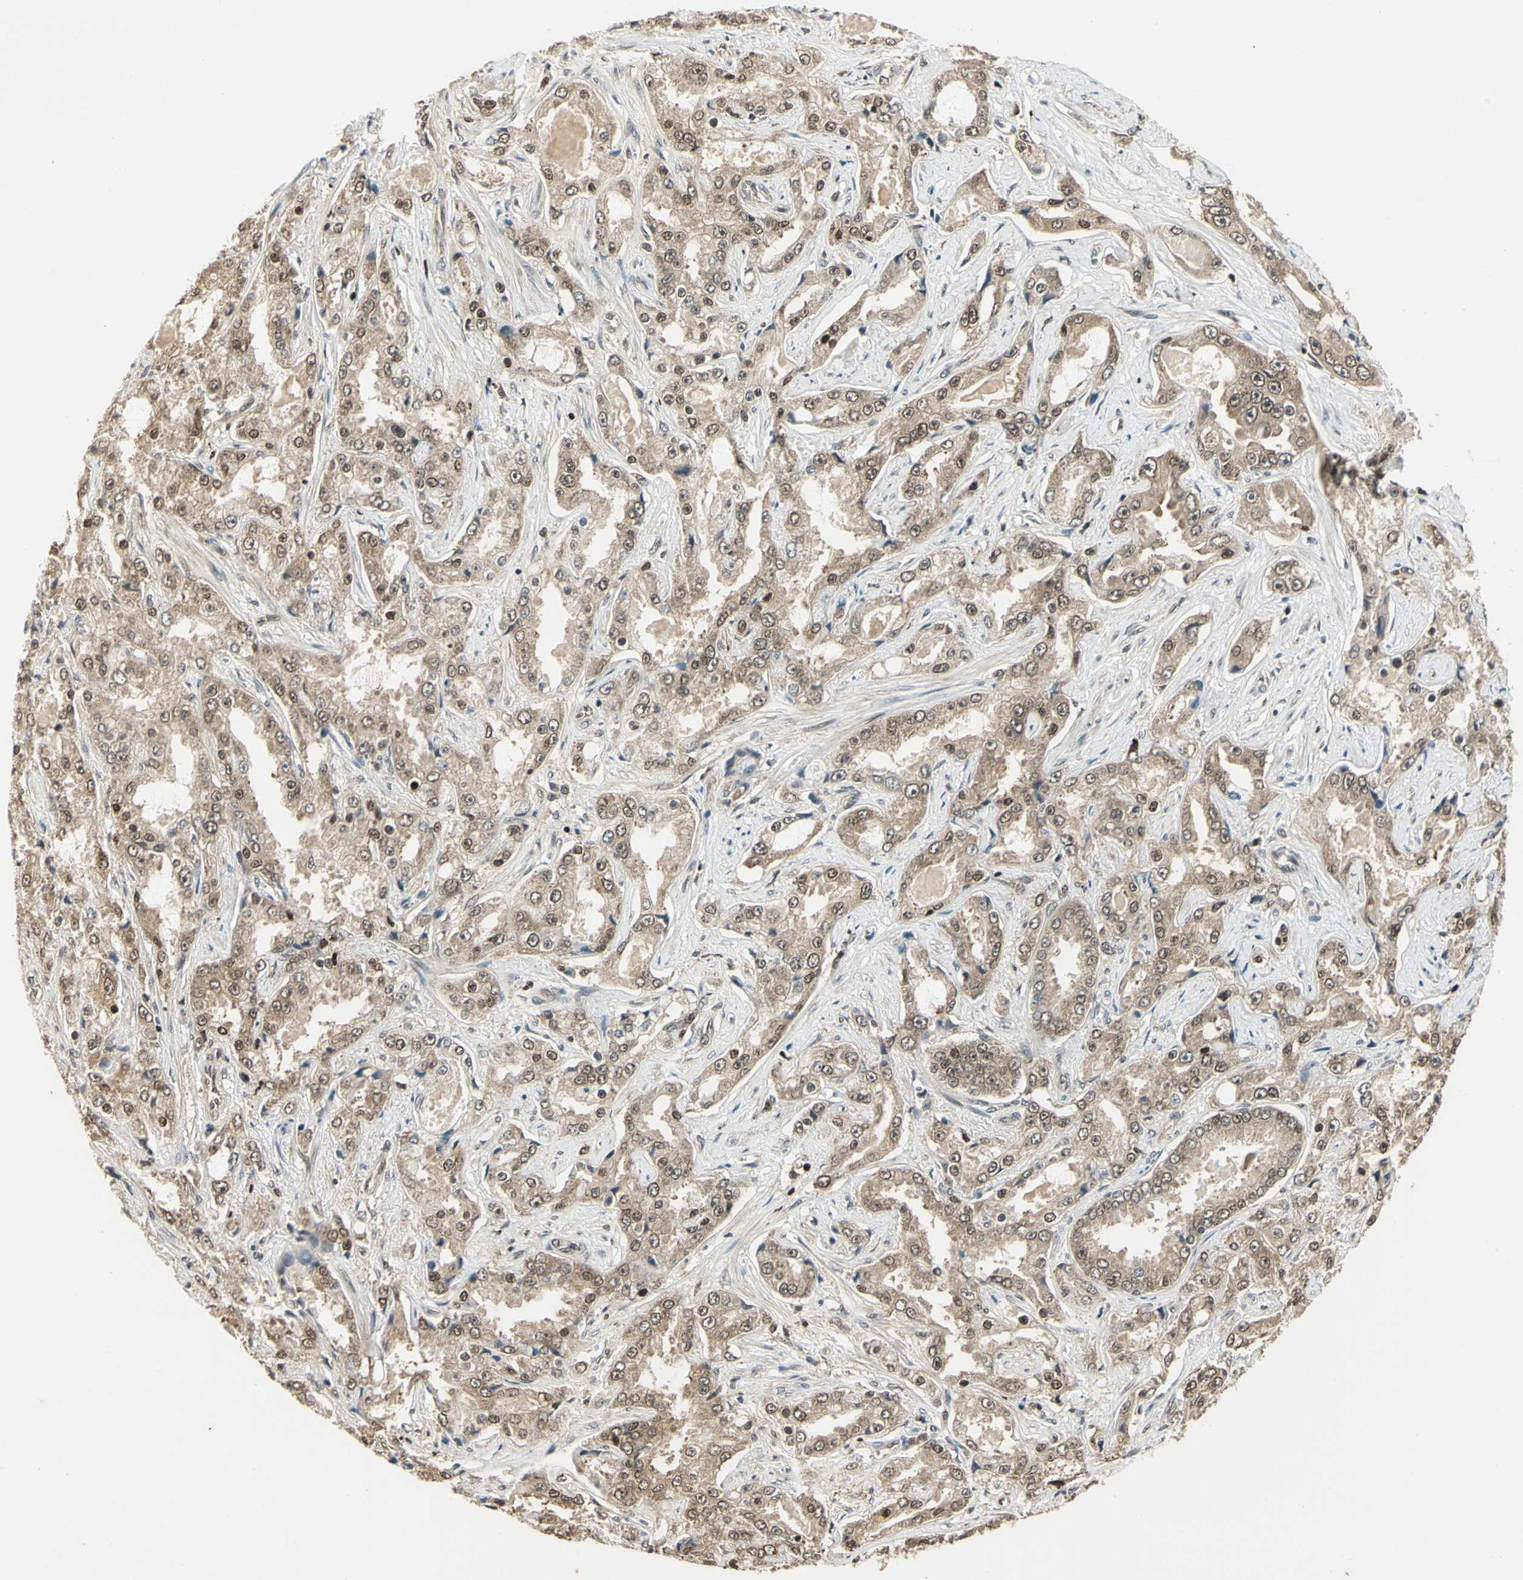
{"staining": {"intensity": "weak", "quantity": ">75%", "location": "cytoplasmic/membranous,nuclear"}, "tissue": "prostate cancer", "cell_type": "Tumor cells", "image_type": "cancer", "snomed": [{"axis": "morphology", "description": "Adenocarcinoma, High grade"}, {"axis": "topography", "description": "Prostate"}], "caption": "This is an image of immunohistochemistry (IHC) staining of prostate cancer (adenocarcinoma (high-grade)), which shows weak positivity in the cytoplasmic/membranous and nuclear of tumor cells.", "gene": "PSMC3", "patient": {"sex": "male", "age": 73}}